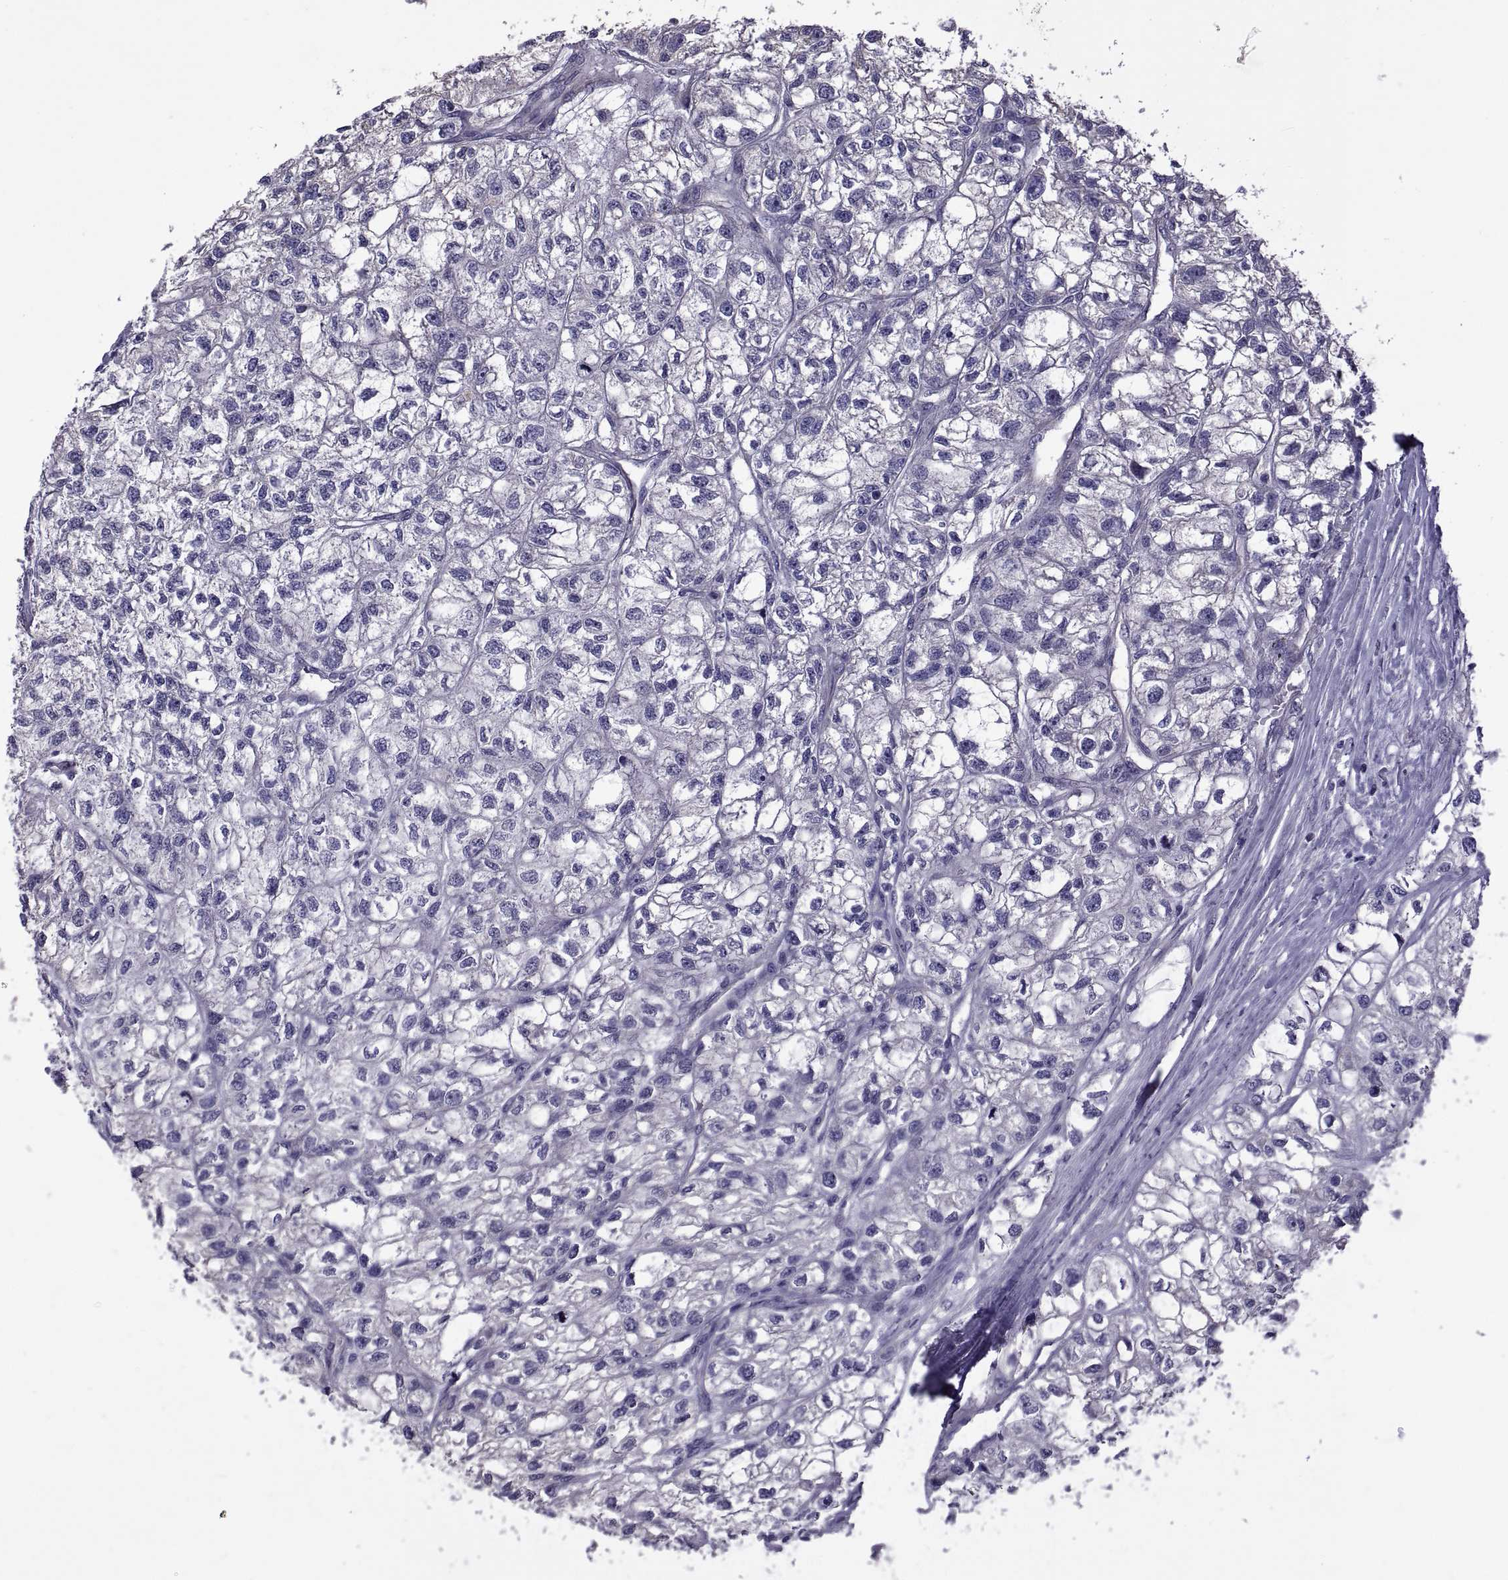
{"staining": {"intensity": "negative", "quantity": "none", "location": "none"}, "tissue": "renal cancer", "cell_type": "Tumor cells", "image_type": "cancer", "snomed": [{"axis": "morphology", "description": "Adenocarcinoma, NOS"}, {"axis": "topography", "description": "Kidney"}], "caption": "Adenocarcinoma (renal) was stained to show a protein in brown. There is no significant staining in tumor cells. (DAB (3,3'-diaminobenzidine) immunohistochemistry (IHC) visualized using brightfield microscopy, high magnification).", "gene": "TMC3", "patient": {"sex": "male", "age": 56}}